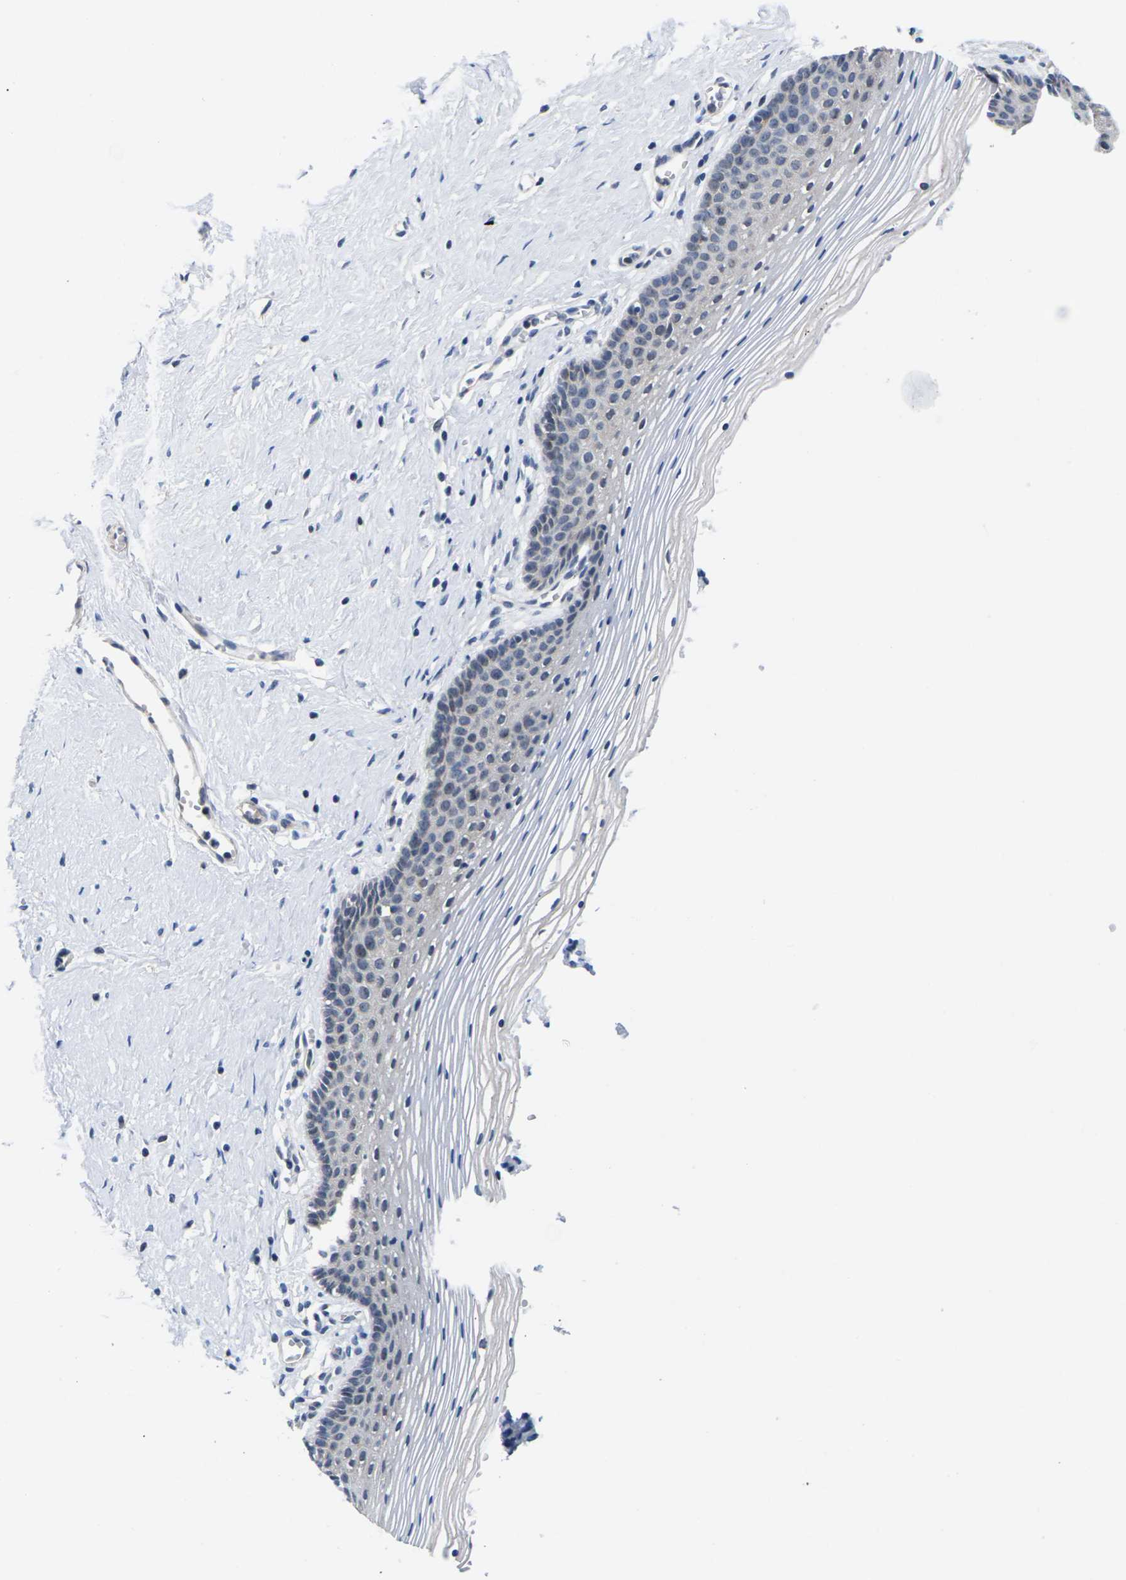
{"staining": {"intensity": "negative", "quantity": "none", "location": "none"}, "tissue": "vagina", "cell_type": "Squamous epithelial cells", "image_type": "normal", "snomed": [{"axis": "morphology", "description": "Normal tissue, NOS"}, {"axis": "topography", "description": "Vagina"}], "caption": "A micrograph of human vagina is negative for staining in squamous epithelial cells. Brightfield microscopy of IHC stained with DAB (3,3'-diaminobenzidine) (brown) and hematoxylin (blue), captured at high magnification.", "gene": "ST6GAL2", "patient": {"sex": "female", "age": 32}}